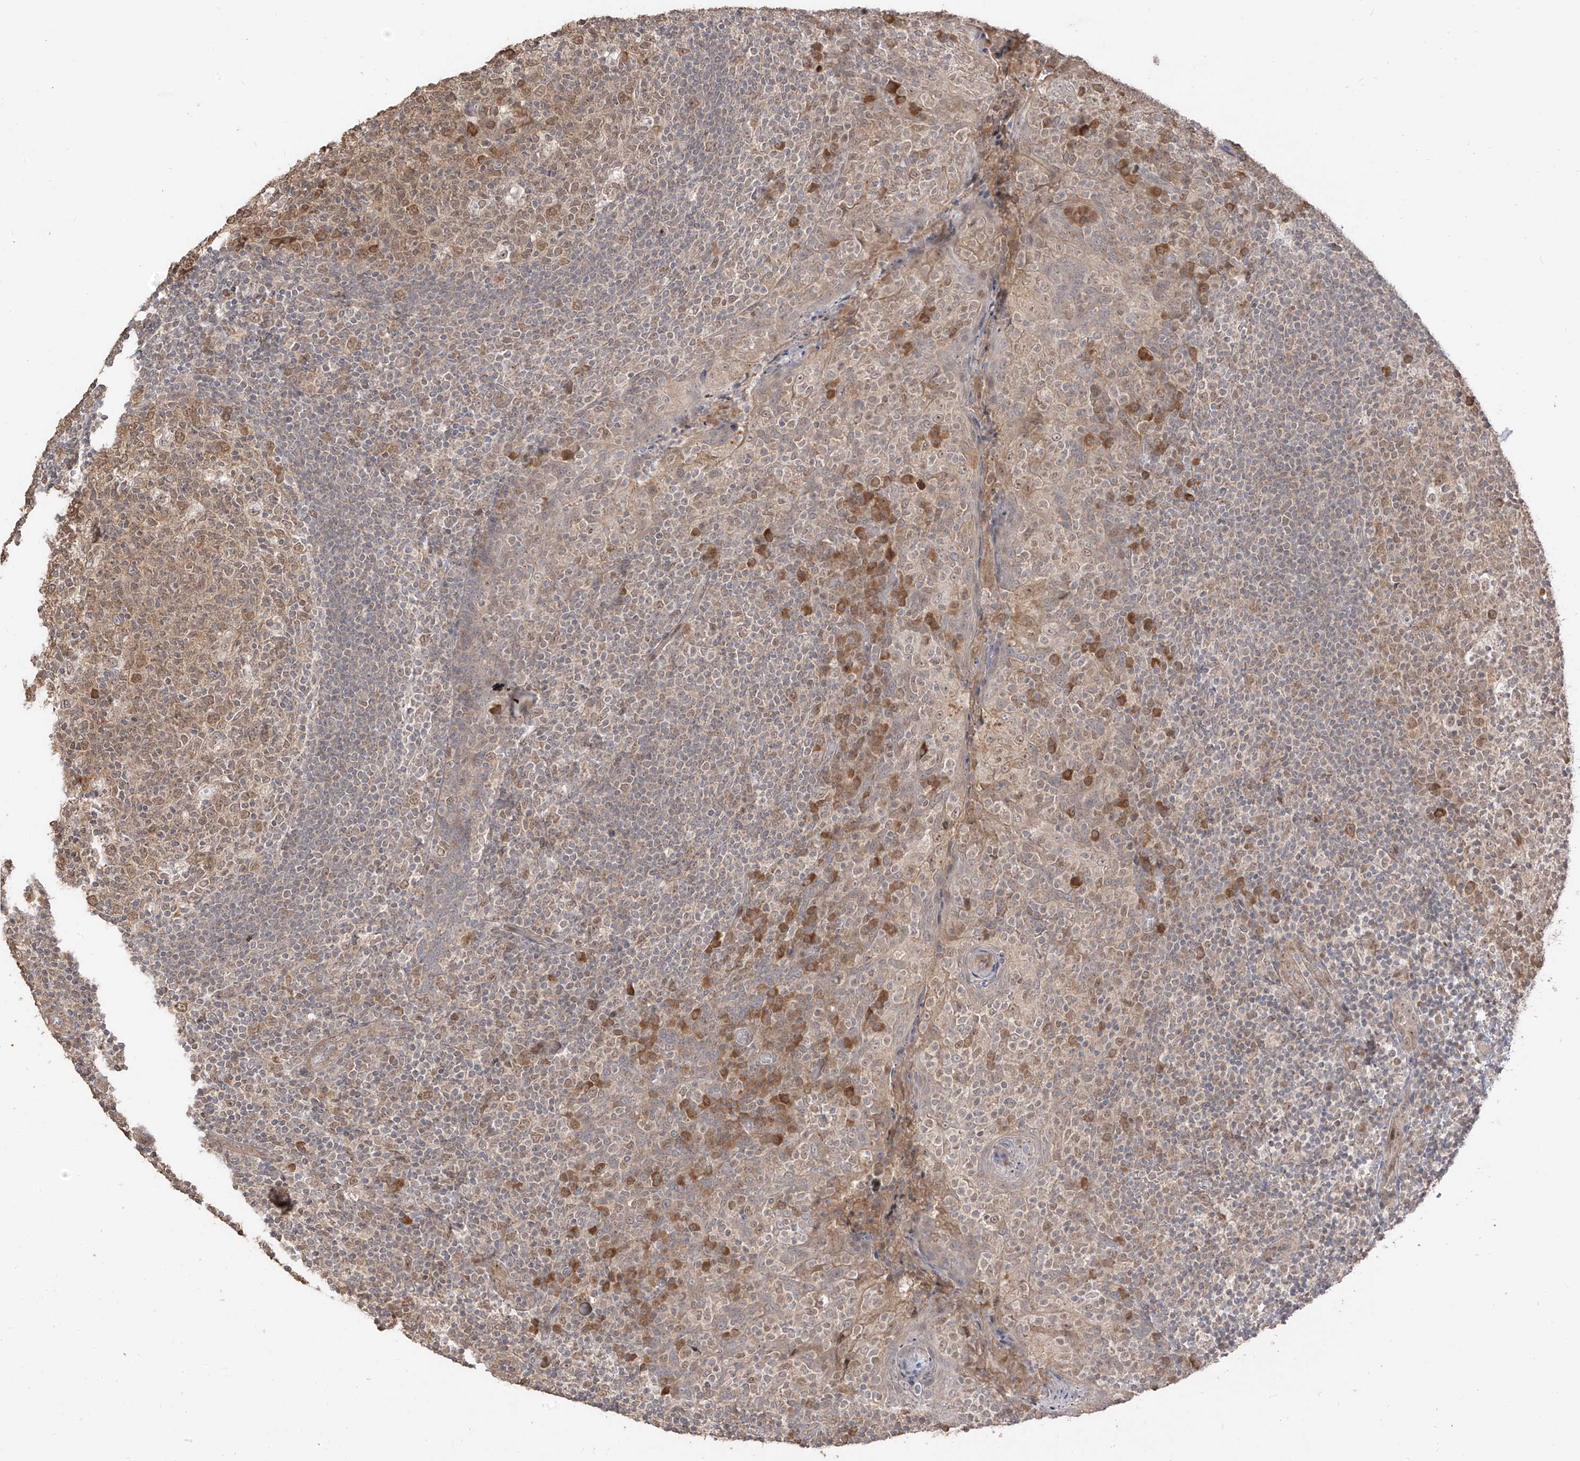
{"staining": {"intensity": "moderate", "quantity": "25%-75%", "location": "cytoplasmic/membranous,nuclear"}, "tissue": "tonsil", "cell_type": "Germinal center cells", "image_type": "normal", "snomed": [{"axis": "morphology", "description": "Normal tissue, NOS"}, {"axis": "topography", "description": "Tonsil"}], "caption": "Brown immunohistochemical staining in normal tonsil reveals moderate cytoplasmic/membranous,nuclear staining in about 25%-75% of germinal center cells. Using DAB (brown) and hematoxylin (blue) stains, captured at high magnification using brightfield microscopy.", "gene": "COLGALT2", "patient": {"sex": "female", "age": 19}}